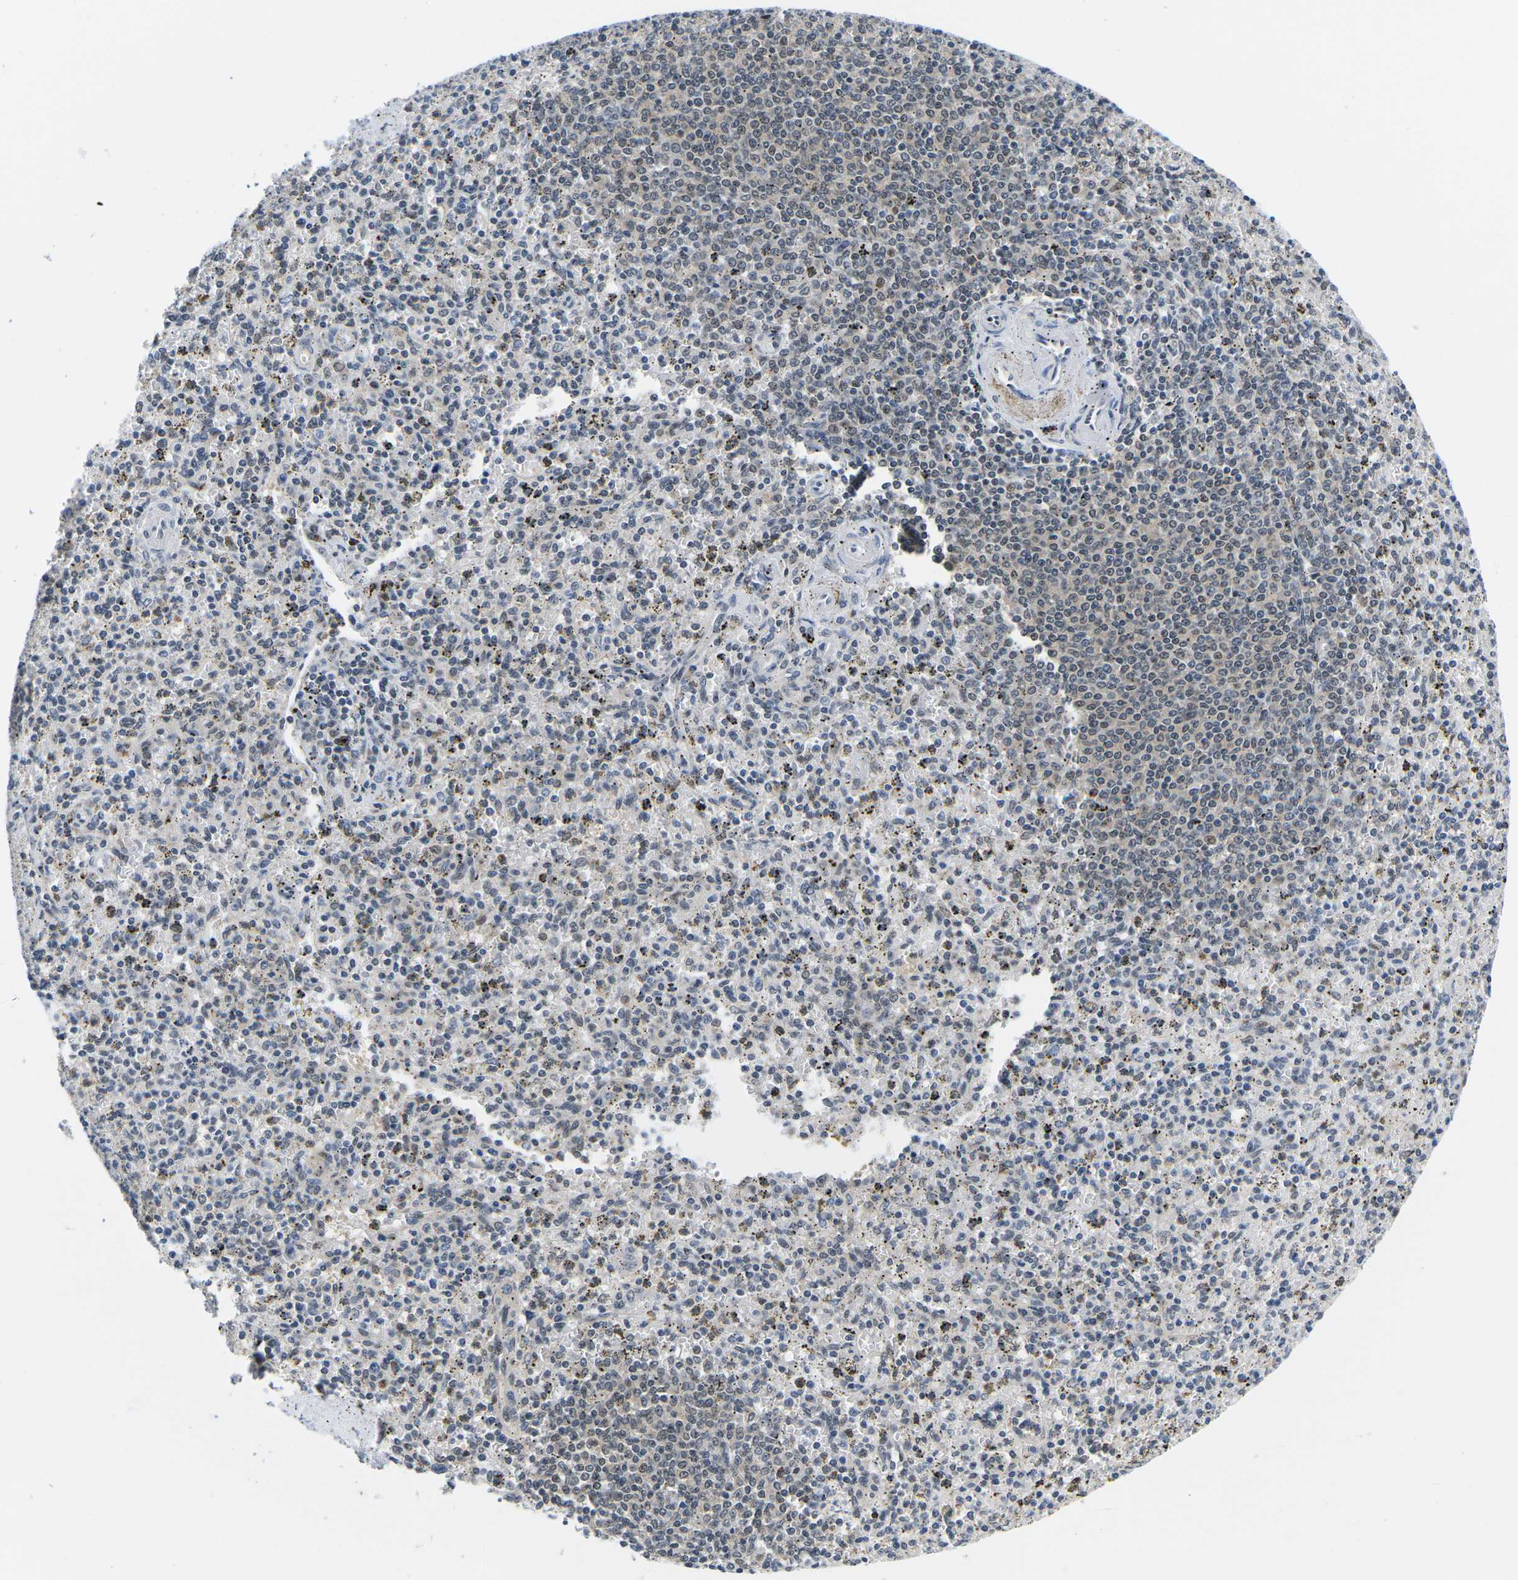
{"staining": {"intensity": "moderate", "quantity": "<25%", "location": "nuclear"}, "tissue": "spleen", "cell_type": "Cells in red pulp", "image_type": "normal", "snomed": [{"axis": "morphology", "description": "Normal tissue, NOS"}, {"axis": "topography", "description": "Spleen"}], "caption": "Benign spleen was stained to show a protein in brown. There is low levels of moderate nuclear expression in approximately <25% of cells in red pulp.", "gene": "UBA7", "patient": {"sex": "male", "age": 72}}